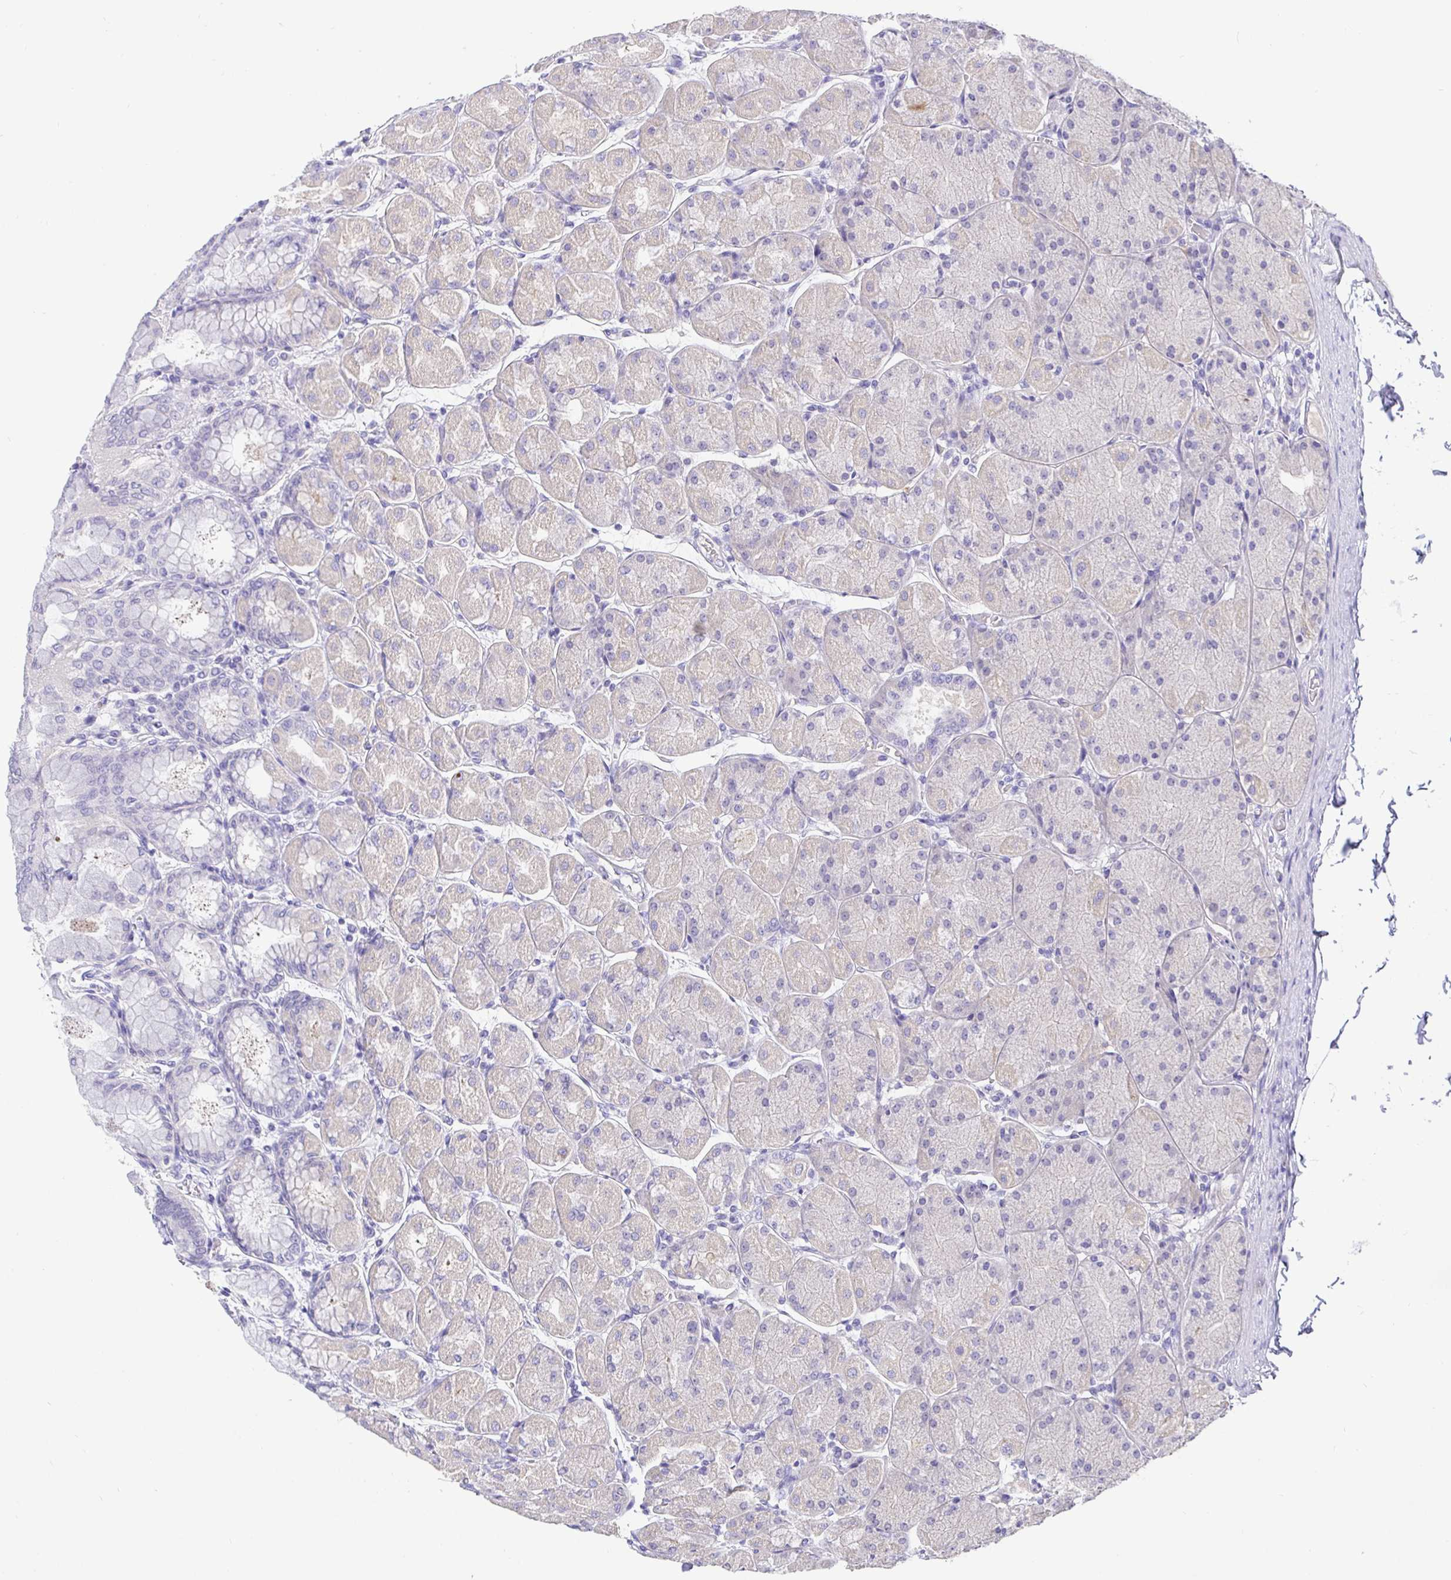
{"staining": {"intensity": "negative", "quantity": "none", "location": "none"}, "tissue": "stomach", "cell_type": "Glandular cells", "image_type": "normal", "snomed": [{"axis": "morphology", "description": "Normal tissue, NOS"}, {"axis": "topography", "description": "Stomach, upper"}], "caption": "Micrograph shows no protein expression in glandular cells of normal stomach.", "gene": "TPTE", "patient": {"sex": "female", "age": 56}}